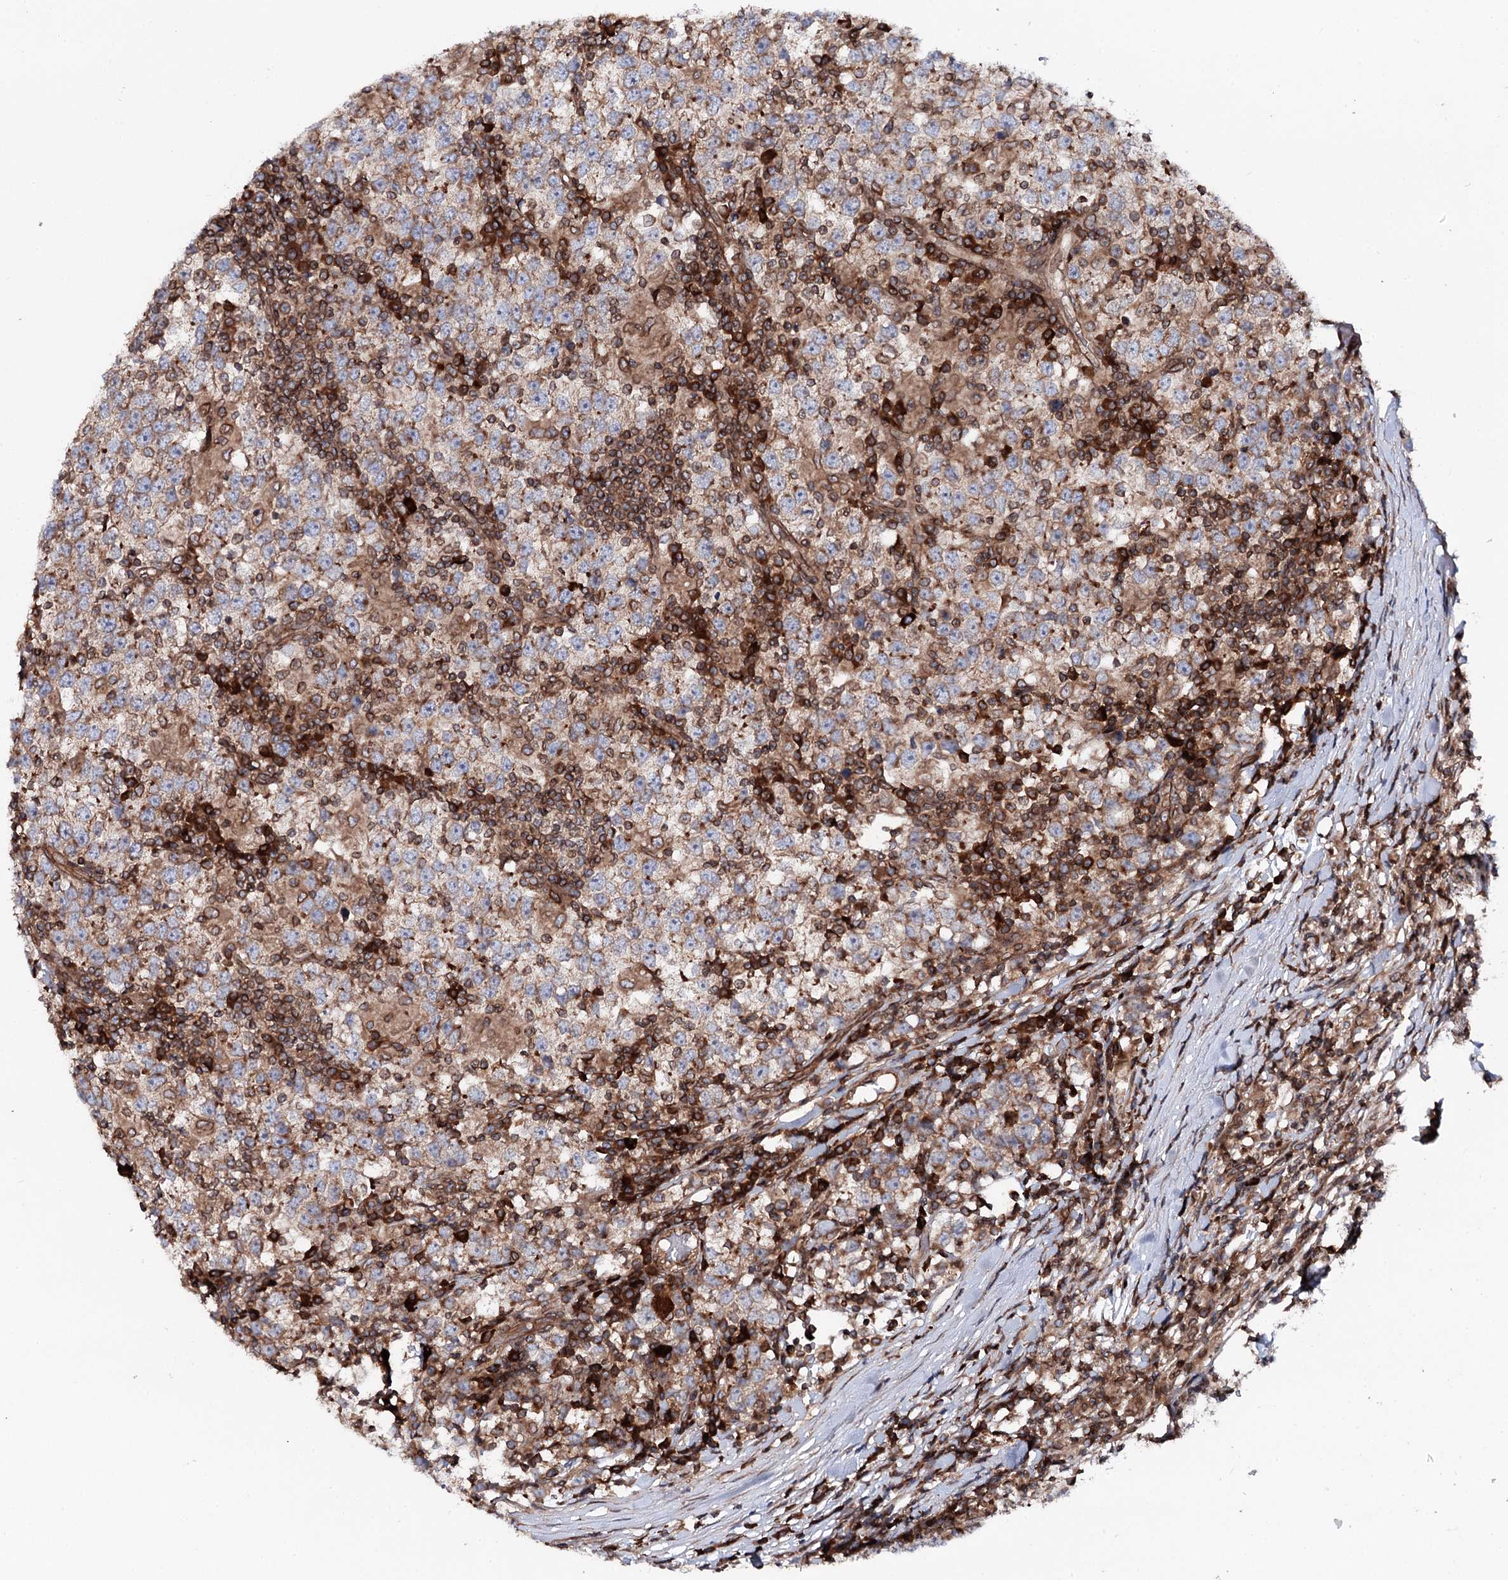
{"staining": {"intensity": "moderate", "quantity": "25%-75%", "location": "cytoplasmic/membranous"}, "tissue": "testis cancer", "cell_type": "Tumor cells", "image_type": "cancer", "snomed": [{"axis": "morphology", "description": "Seminoma, NOS"}, {"axis": "topography", "description": "Testis"}], "caption": "Immunohistochemical staining of human testis cancer displays moderate cytoplasmic/membranous protein positivity in about 25%-75% of tumor cells. (IHC, brightfield microscopy, high magnification).", "gene": "FGFR1OP2", "patient": {"sex": "male", "age": 65}}